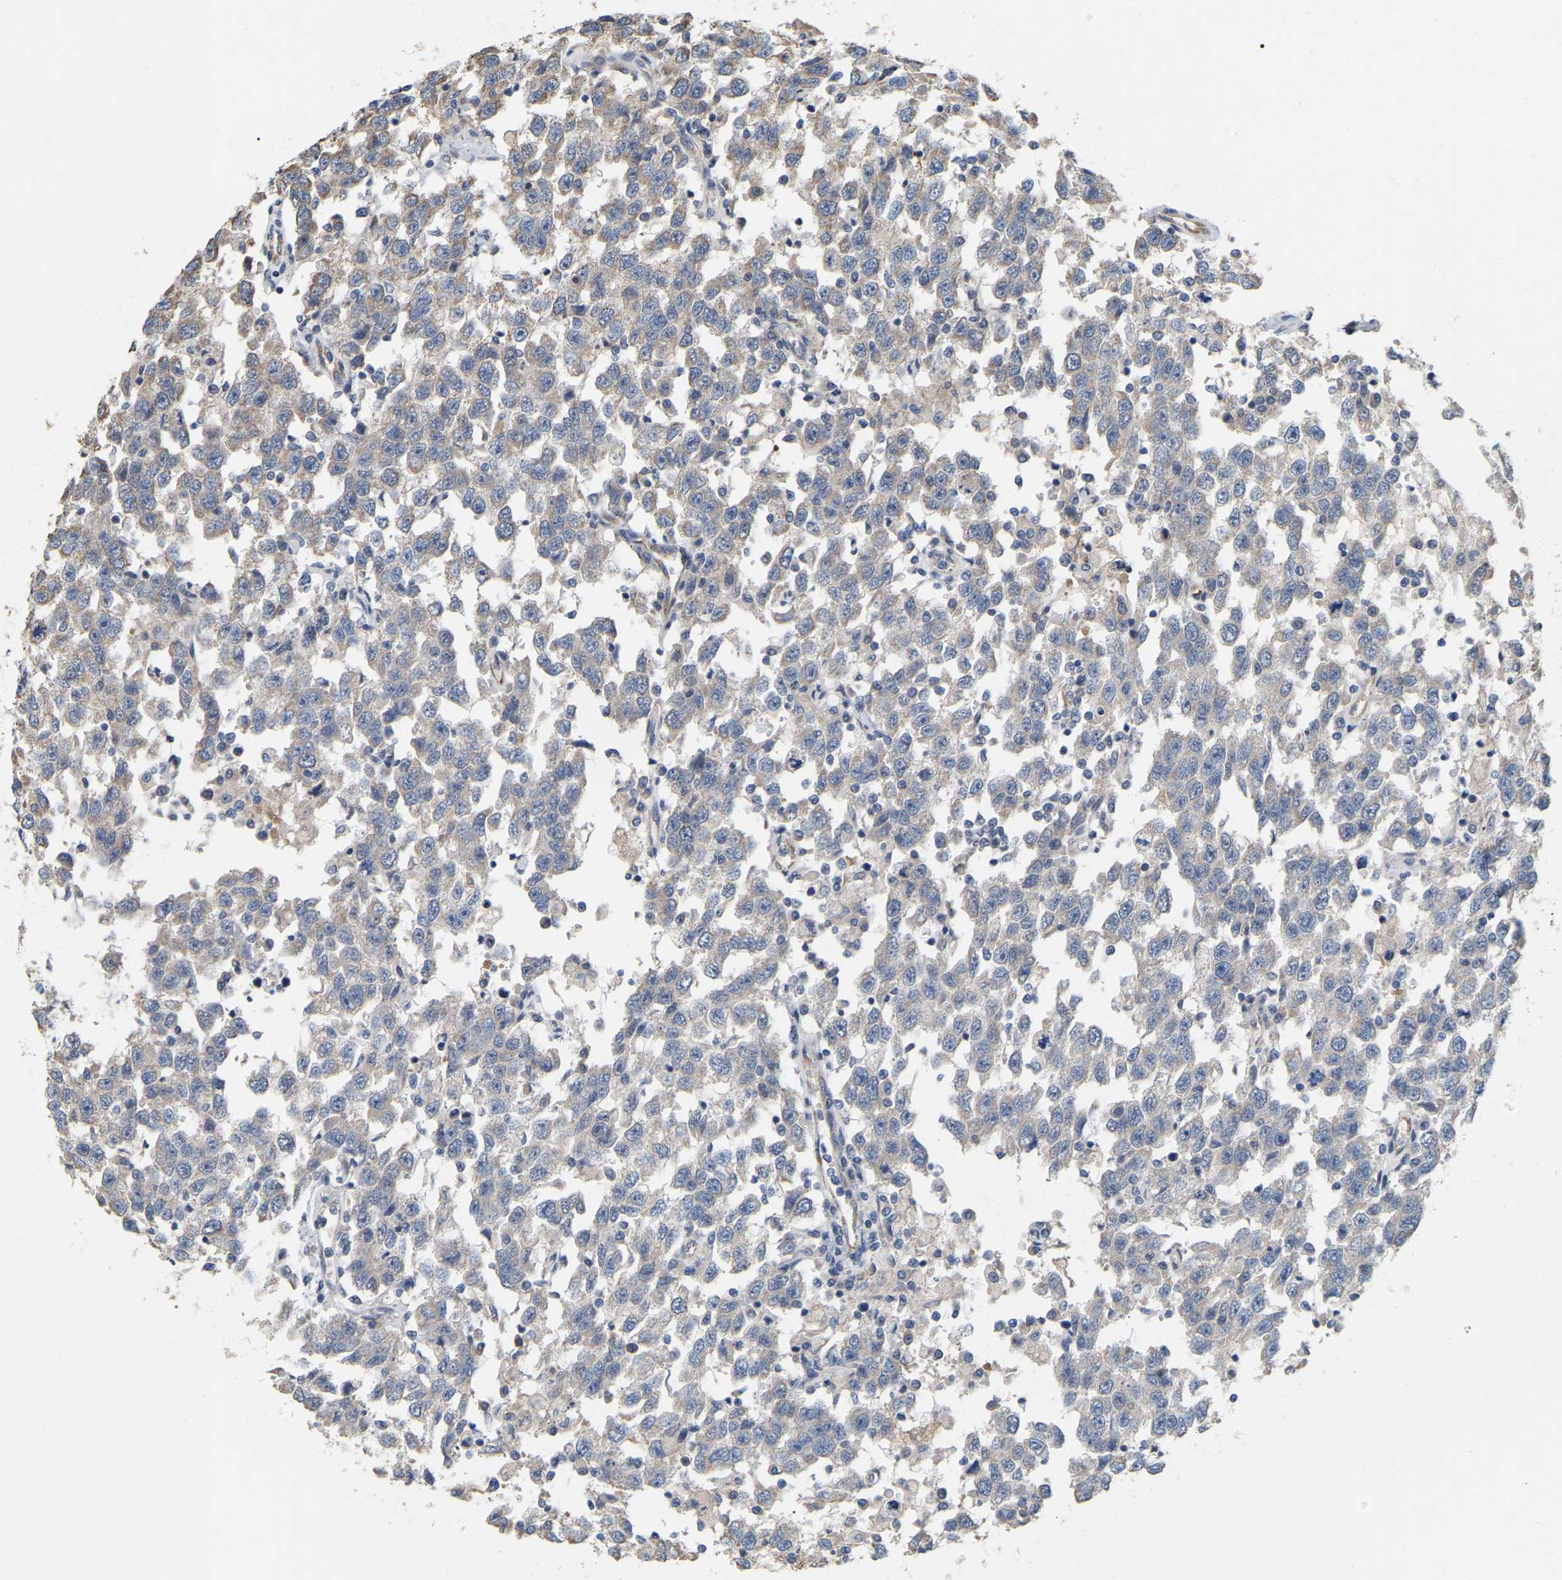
{"staining": {"intensity": "moderate", "quantity": "<25%", "location": "cytoplasmic/membranous"}, "tissue": "testis cancer", "cell_type": "Tumor cells", "image_type": "cancer", "snomed": [{"axis": "morphology", "description": "Seminoma, NOS"}, {"axis": "topography", "description": "Testis"}], "caption": "Protein analysis of testis seminoma tissue demonstrates moderate cytoplasmic/membranous staining in about <25% of tumor cells.", "gene": "SSH1", "patient": {"sex": "male", "age": 41}}